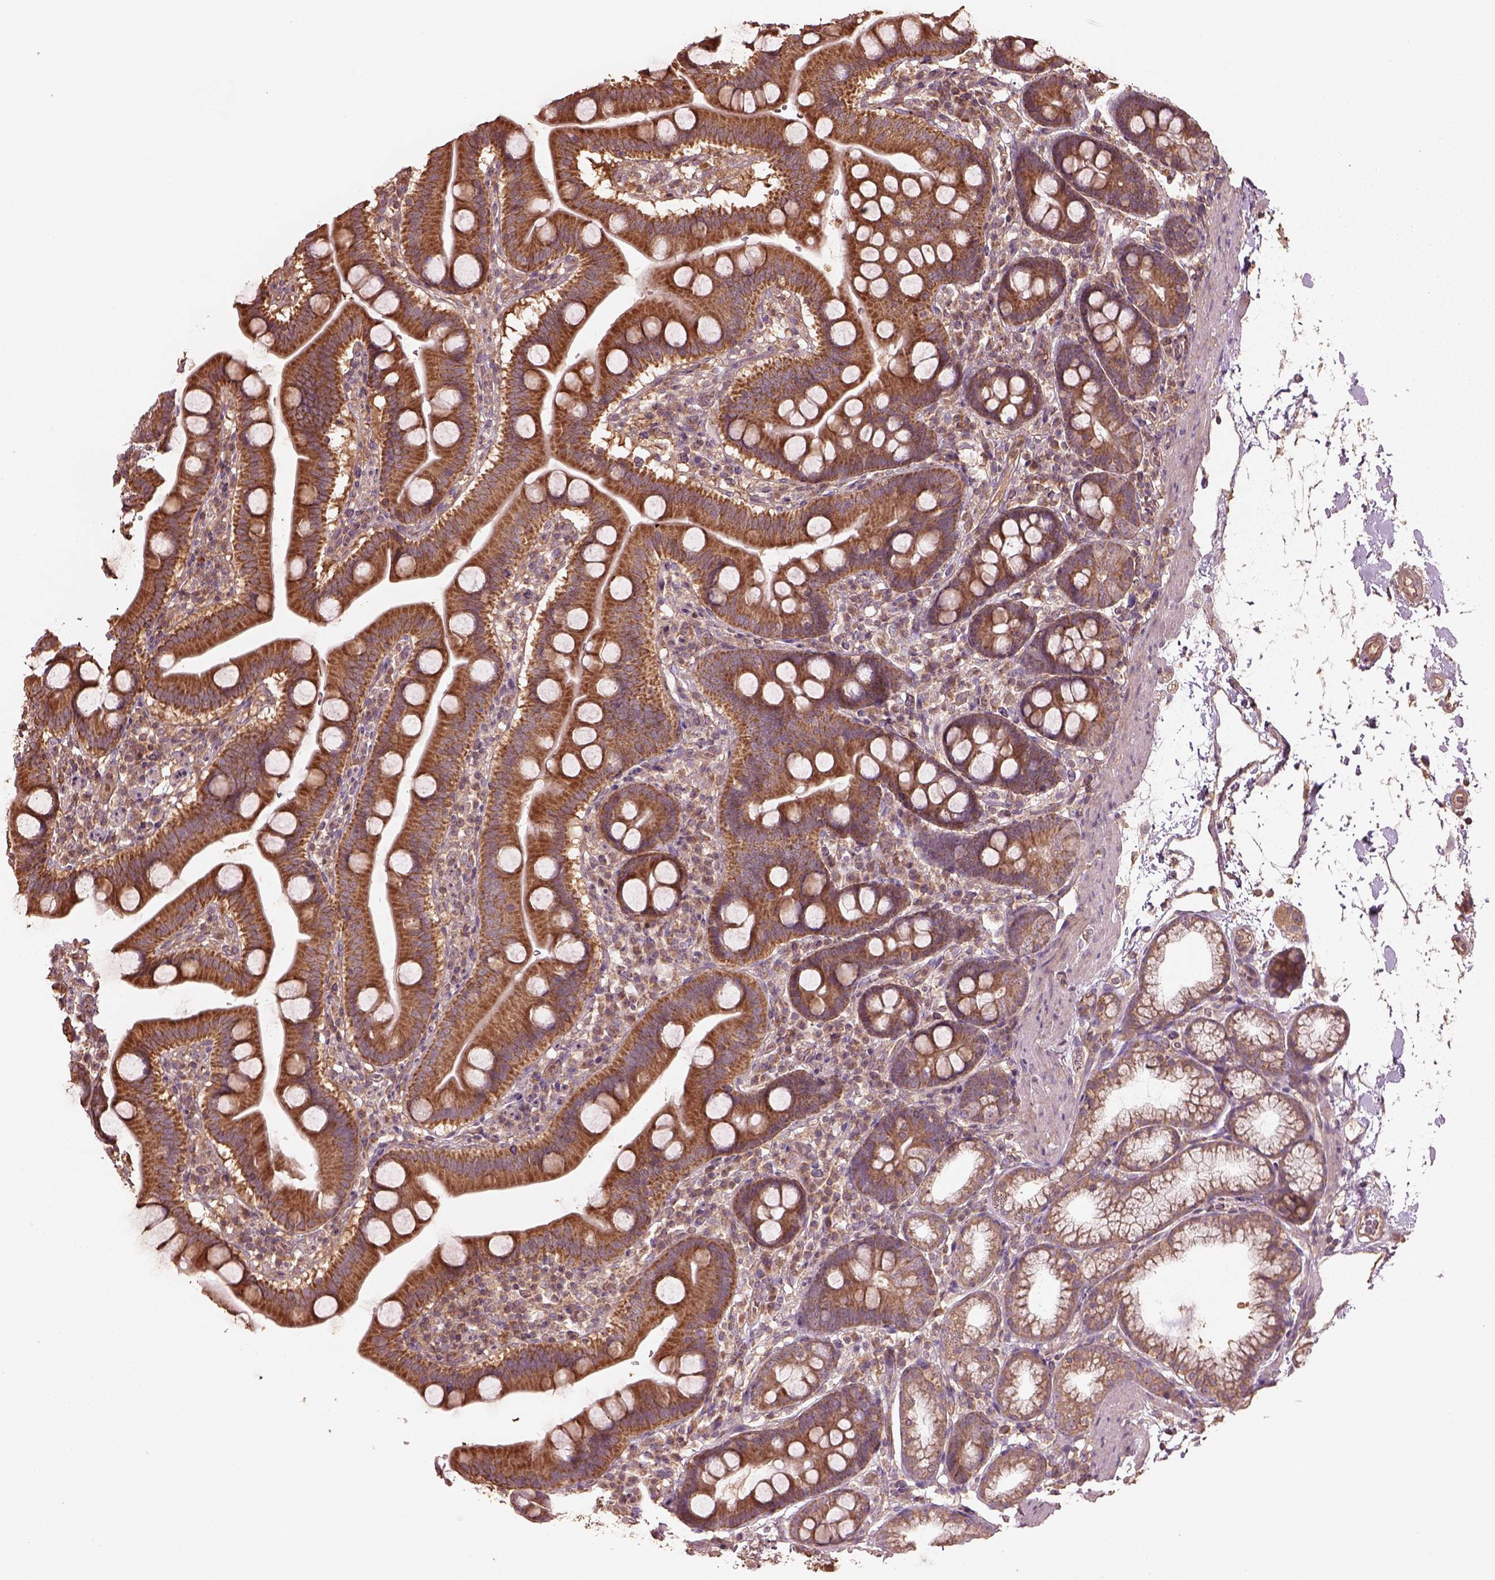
{"staining": {"intensity": "strong", "quantity": ">75%", "location": "cytoplasmic/membranous"}, "tissue": "duodenum", "cell_type": "Glandular cells", "image_type": "normal", "snomed": [{"axis": "morphology", "description": "Normal tissue, NOS"}, {"axis": "topography", "description": "Pancreas"}, {"axis": "topography", "description": "Duodenum"}], "caption": "High-power microscopy captured an immunohistochemistry (IHC) photomicrograph of benign duodenum, revealing strong cytoplasmic/membranous staining in approximately >75% of glandular cells. The staining is performed using DAB brown chromogen to label protein expression. The nuclei are counter-stained blue using hematoxylin.", "gene": "TRADD", "patient": {"sex": "male", "age": 59}}